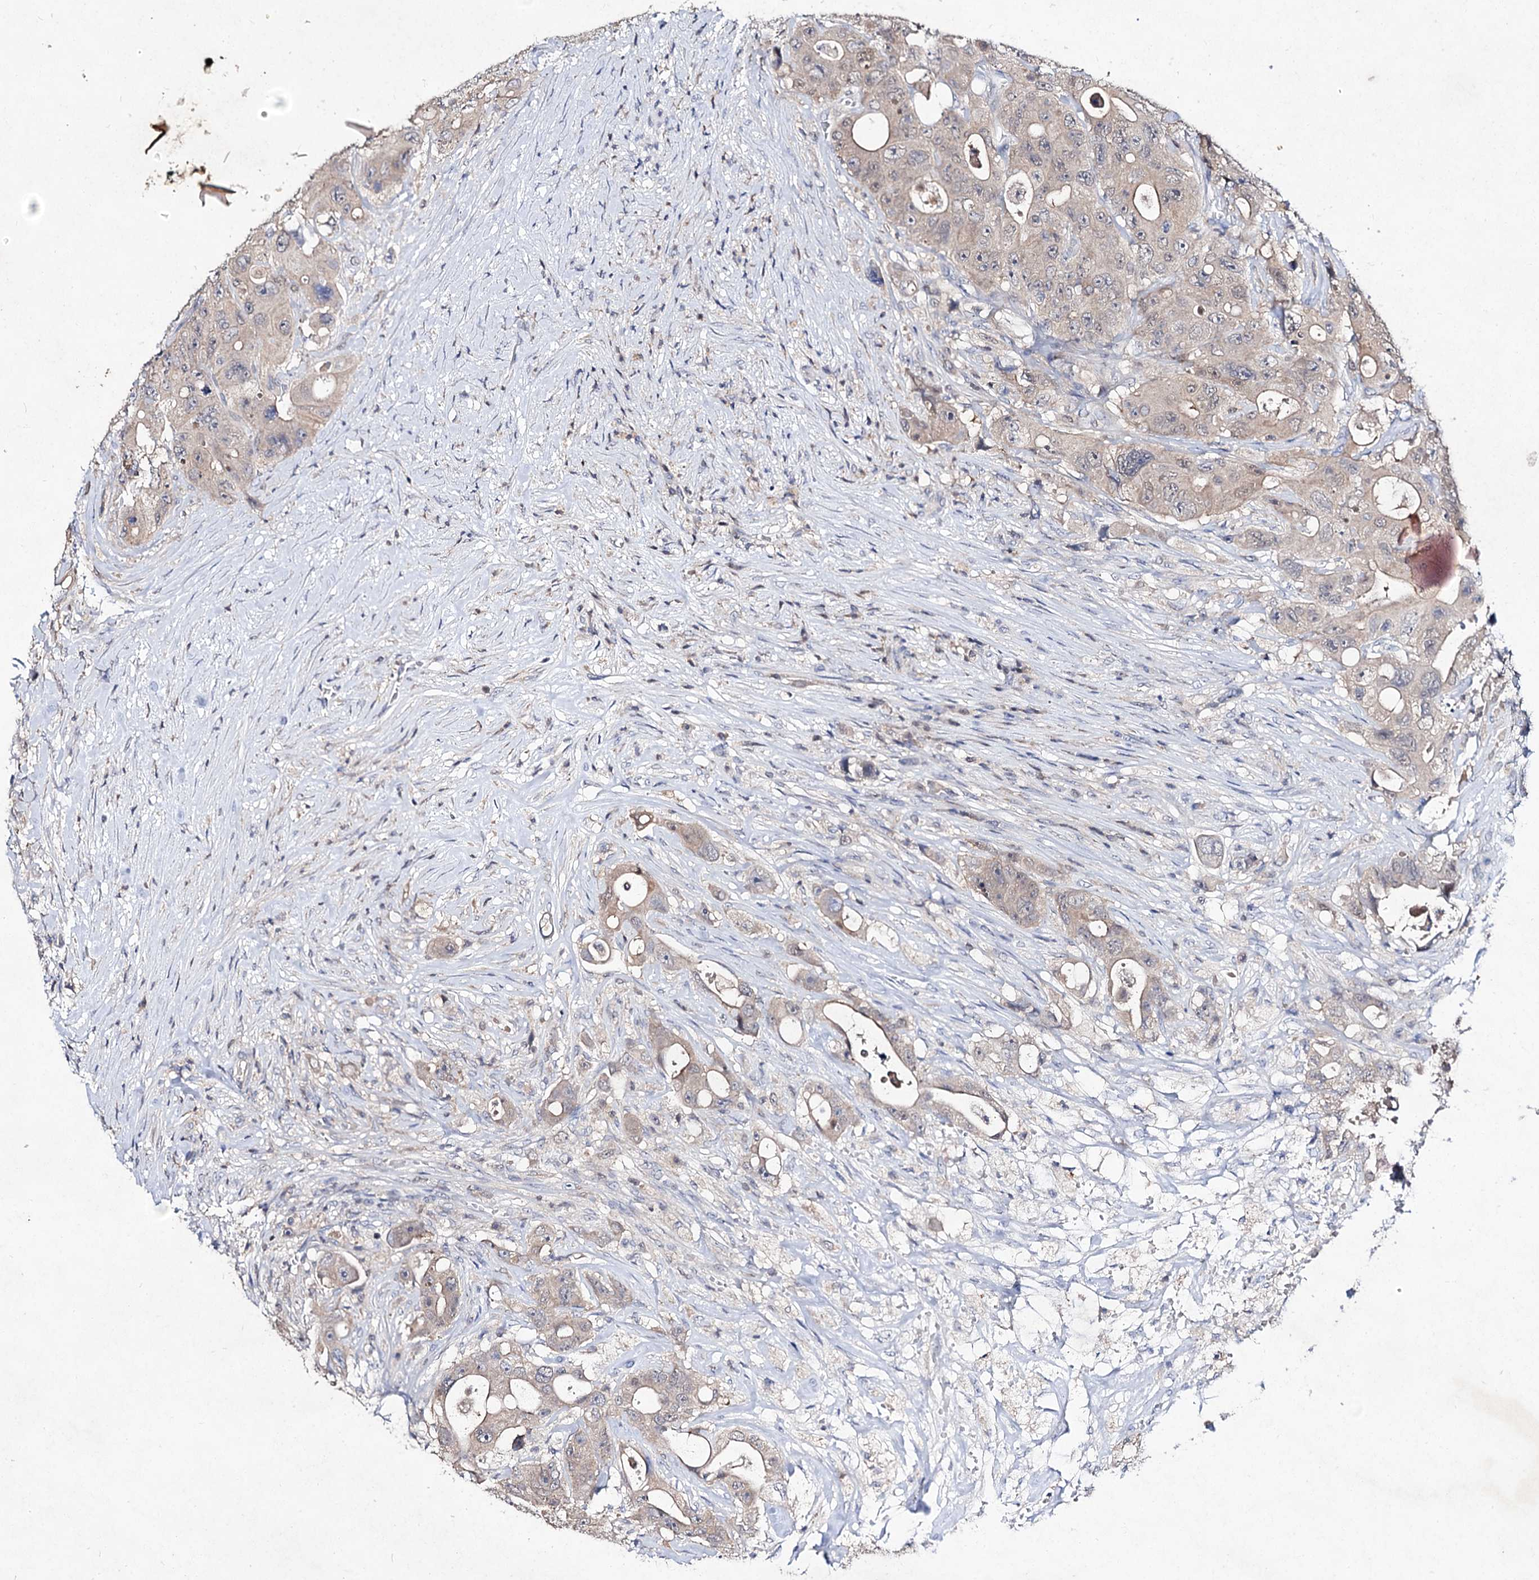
{"staining": {"intensity": "negative", "quantity": "none", "location": "none"}, "tissue": "colorectal cancer", "cell_type": "Tumor cells", "image_type": "cancer", "snomed": [{"axis": "morphology", "description": "Adenocarcinoma, NOS"}, {"axis": "topography", "description": "Colon"}], "caption": "Immunohistochemistry (IHC) histopathology image of neoplastic tissue: human adenocarcinoma (colorectal) stained with DAB (3,3'-diaminobenzidine) demonstrates no significant protein expression in tumor cells.", "gene": "ACTR6", "patient": {"sex": "female", "age": 46}}